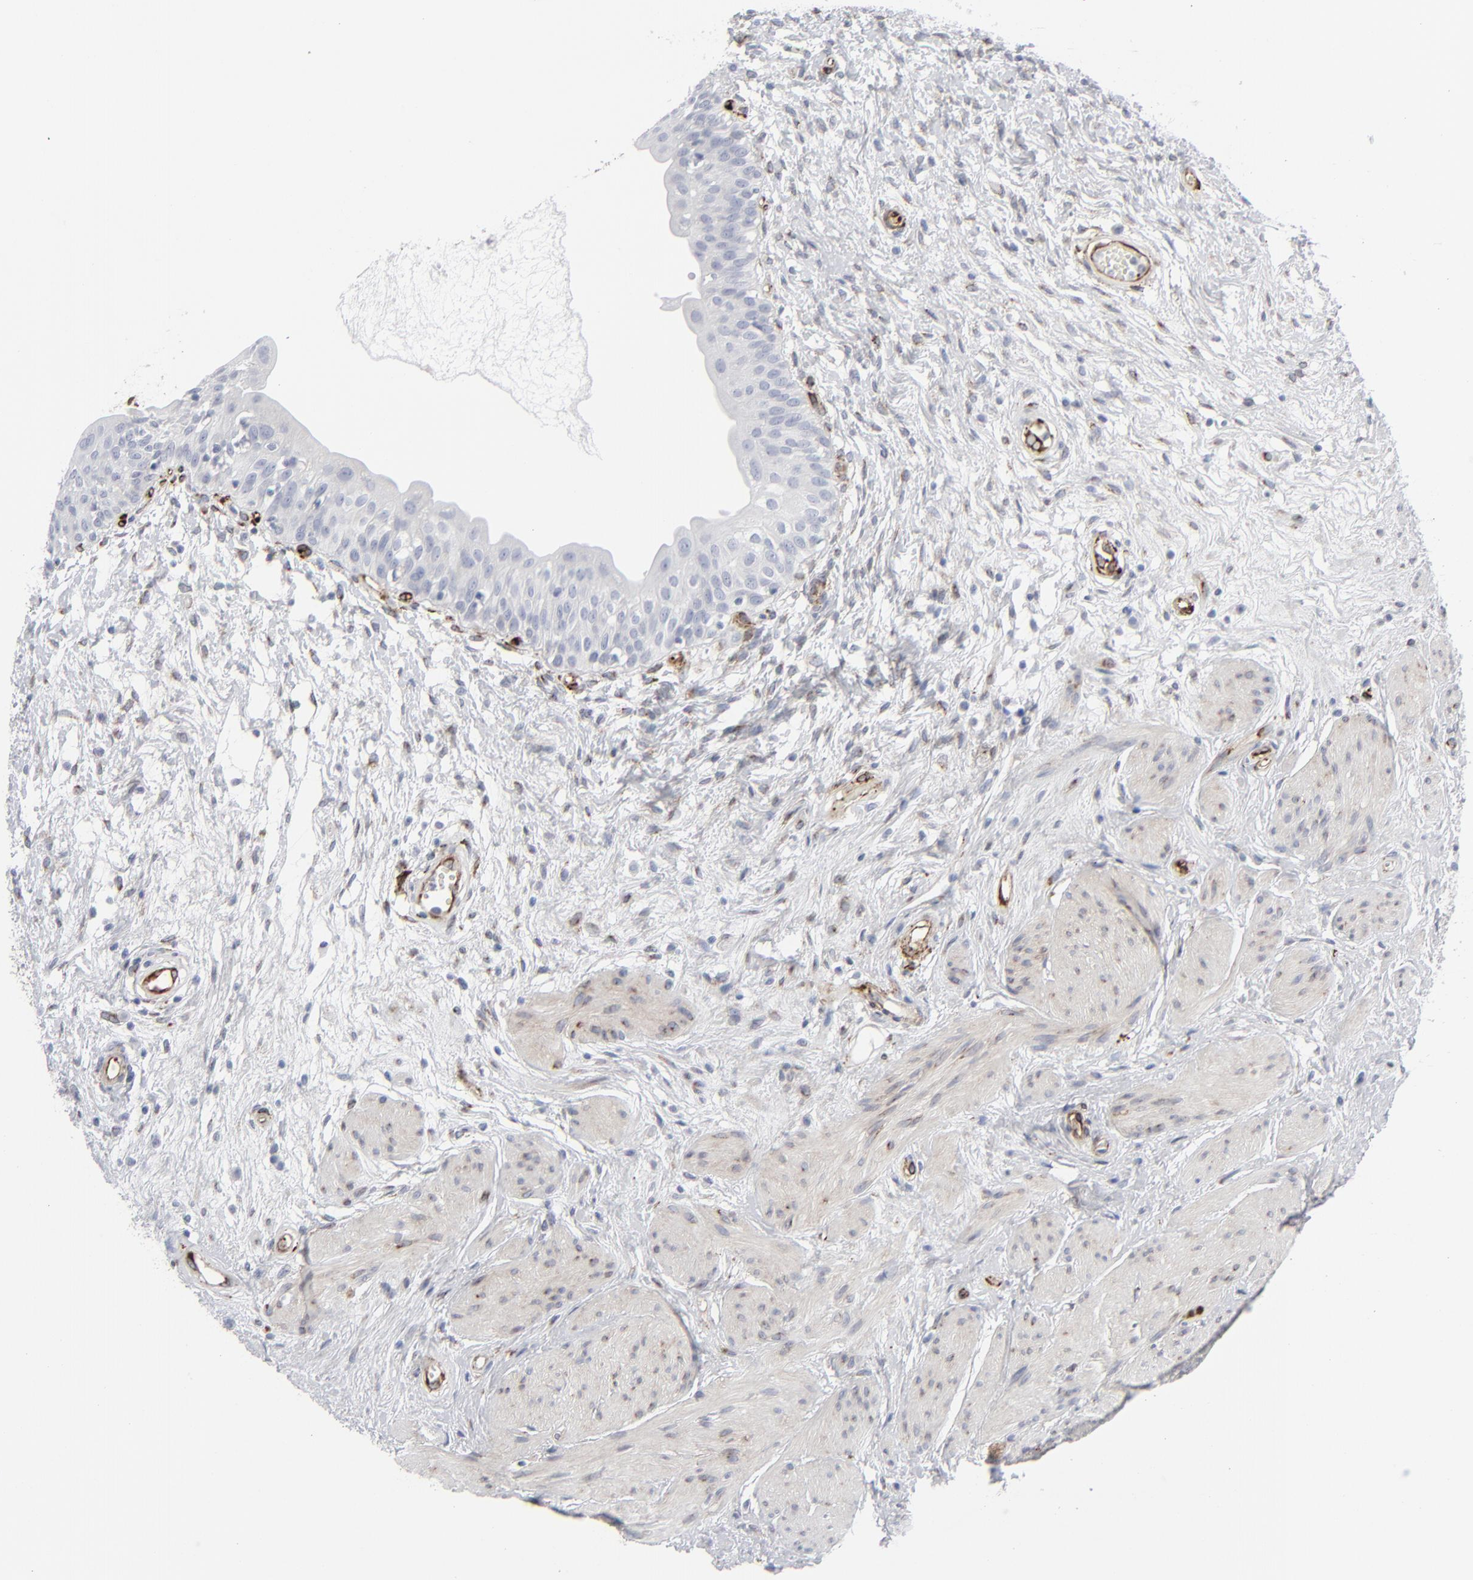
{"staining": {"intensity": "negative", "quantity": "none", "location": "none"}, "tissue": "urinary bladder", "cell_type": "Urothelial cells", "image_type": "normal", "snomed": [{"axis": "morphology", "description": "Normal tissue, NOS"}, {"axis": "topography", "description": "Urinary bladder"}], "caption": "DAB (3,3'-diaminobenzidine) immunohistochemical staining of normal urinary bladder reveals no significant positivity in urothelial cells. (Immunohistochemistry, brightfield microscopy, high magnification).", "gene": "SPARC", "patient": {"sex": "female", "age": 55}}